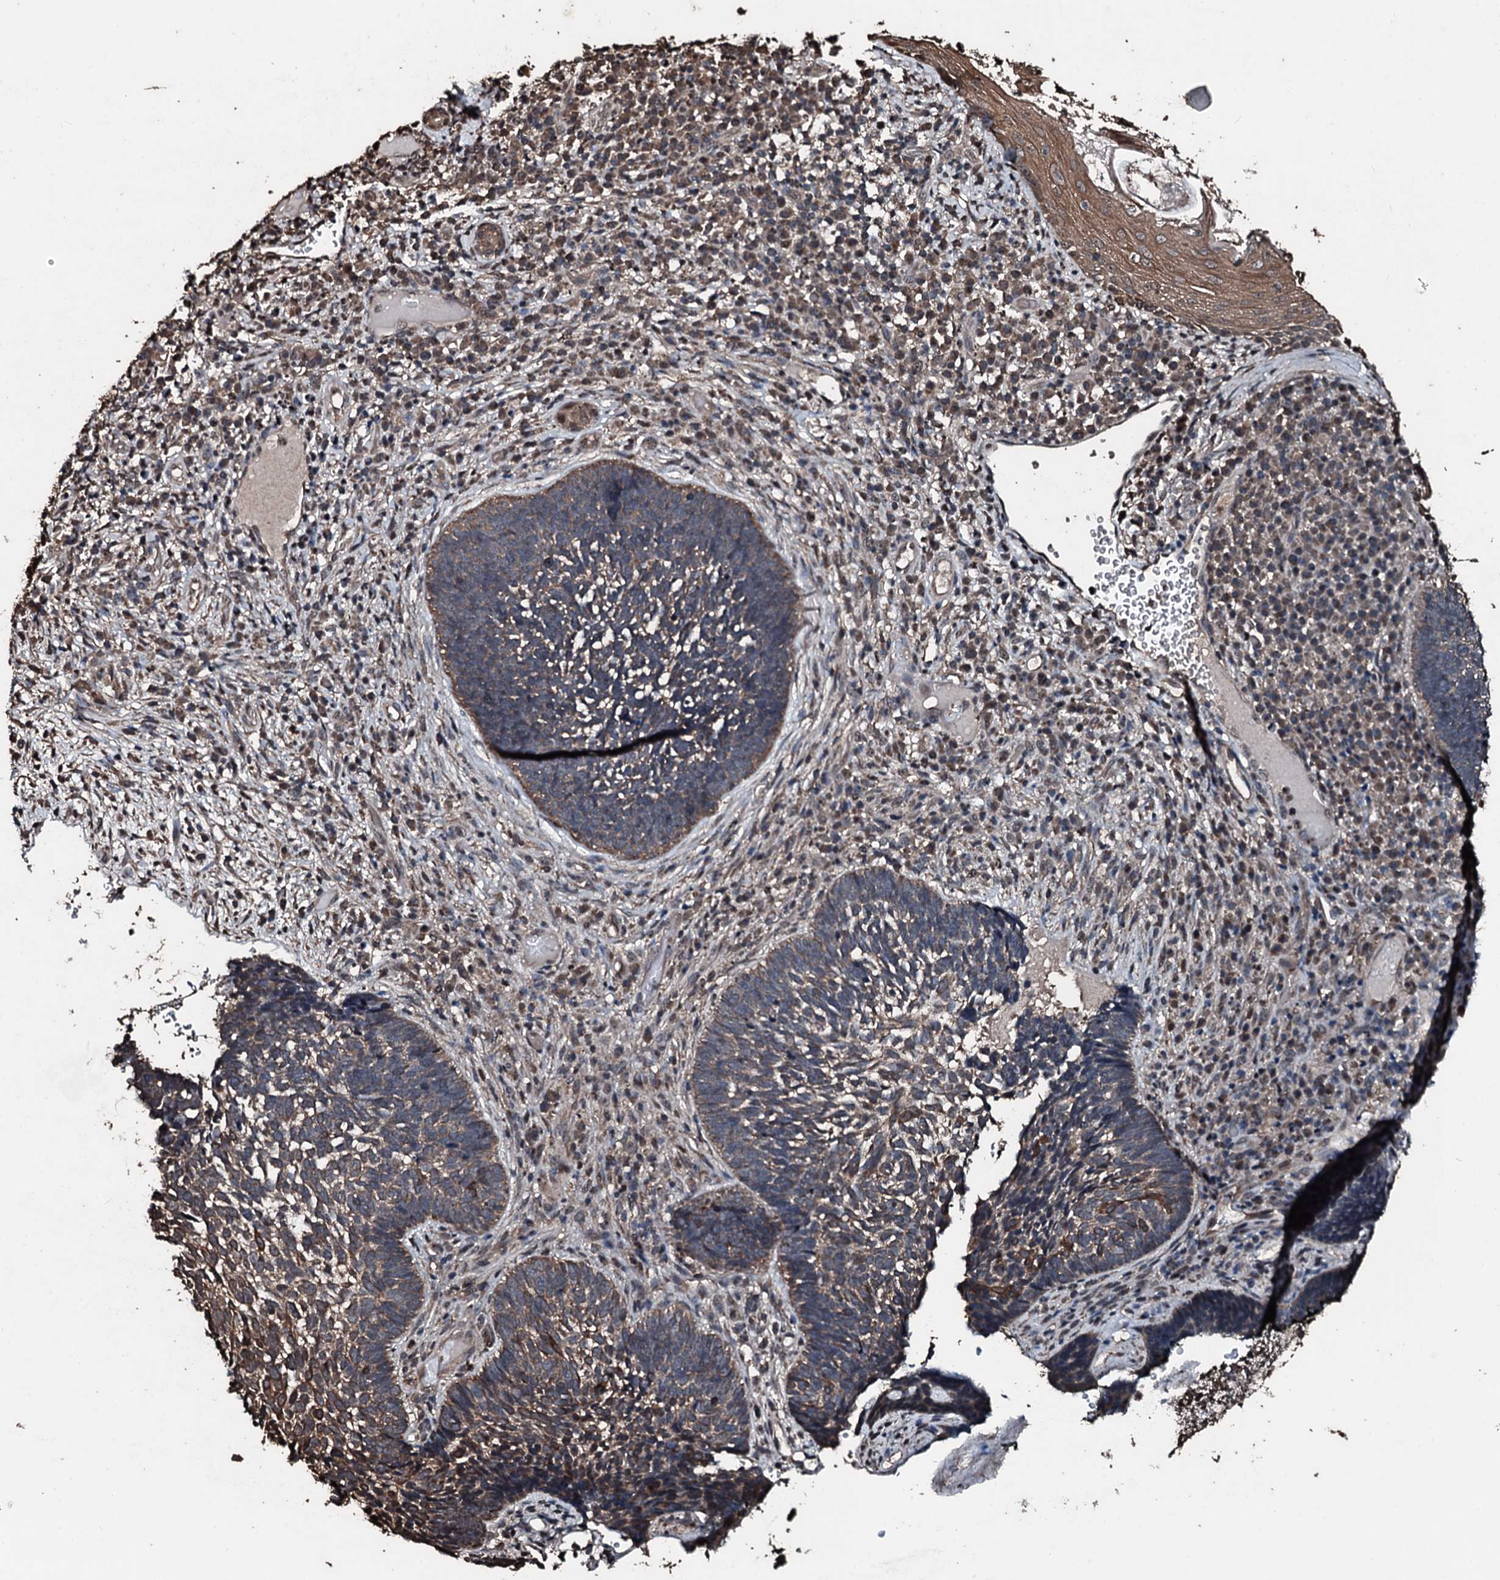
{"staining": {"intensity": "moderate", "quantity": "25%-75%", "location": "cytoplasmic/membranous"}, "tissue": "skin cancer", "cell_type": "Tumor cells", "image_type": "cancer", "snomed": [{"axis": "morphology", "description": "Basal cell carcinoma"}, {"axis": "topography", "description": "Skin"}], "caption": "Basal cell carcinoma (skin) stained for a protein shows moderate cytoplasmic/membranous positivity in tumor cells. Immunohistochemistry stains the protein in brown and the nuclei are stained blue.", "gene": "FAAP24", "patient": {"sex": "male", "age": 88}}